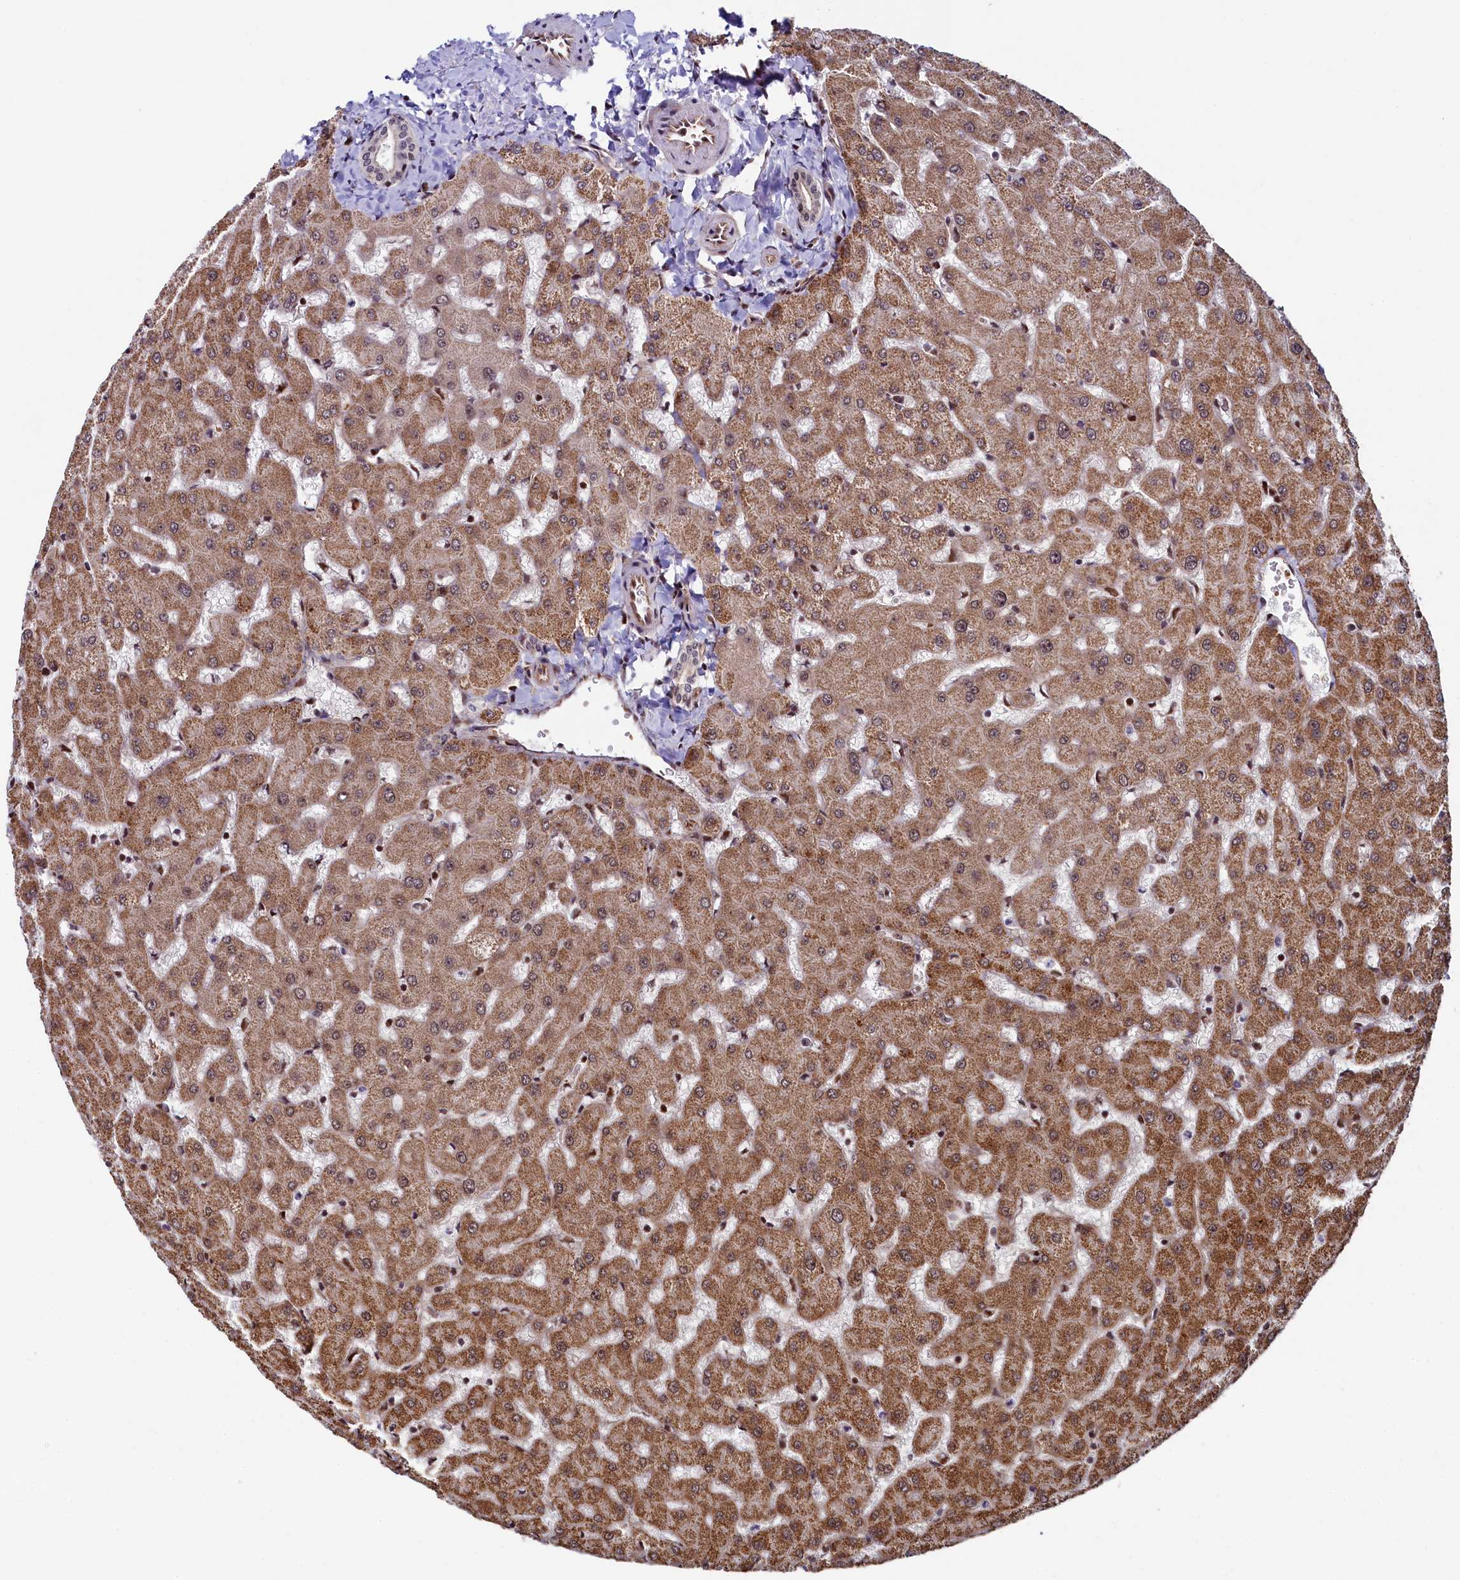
{"staining": {"intensity": "weak", "quantity": "25%-75%", "location": "nuclear"}, "tissue": "liver", "cell_type": "Cholangiocytes", "image_type": "normal", "snomed": [{"axis": "morphology", "description": "Normal tissue, NOS"}, {"axis": "topography", "description": "Liver"}], "caption": "Protein staining shows weak nuclear expression in approximately 25%-75% of cholangiocytes in unremarkable liver.", "gene": "LEO1", "patient": {"sex": "female", "age": 63}}